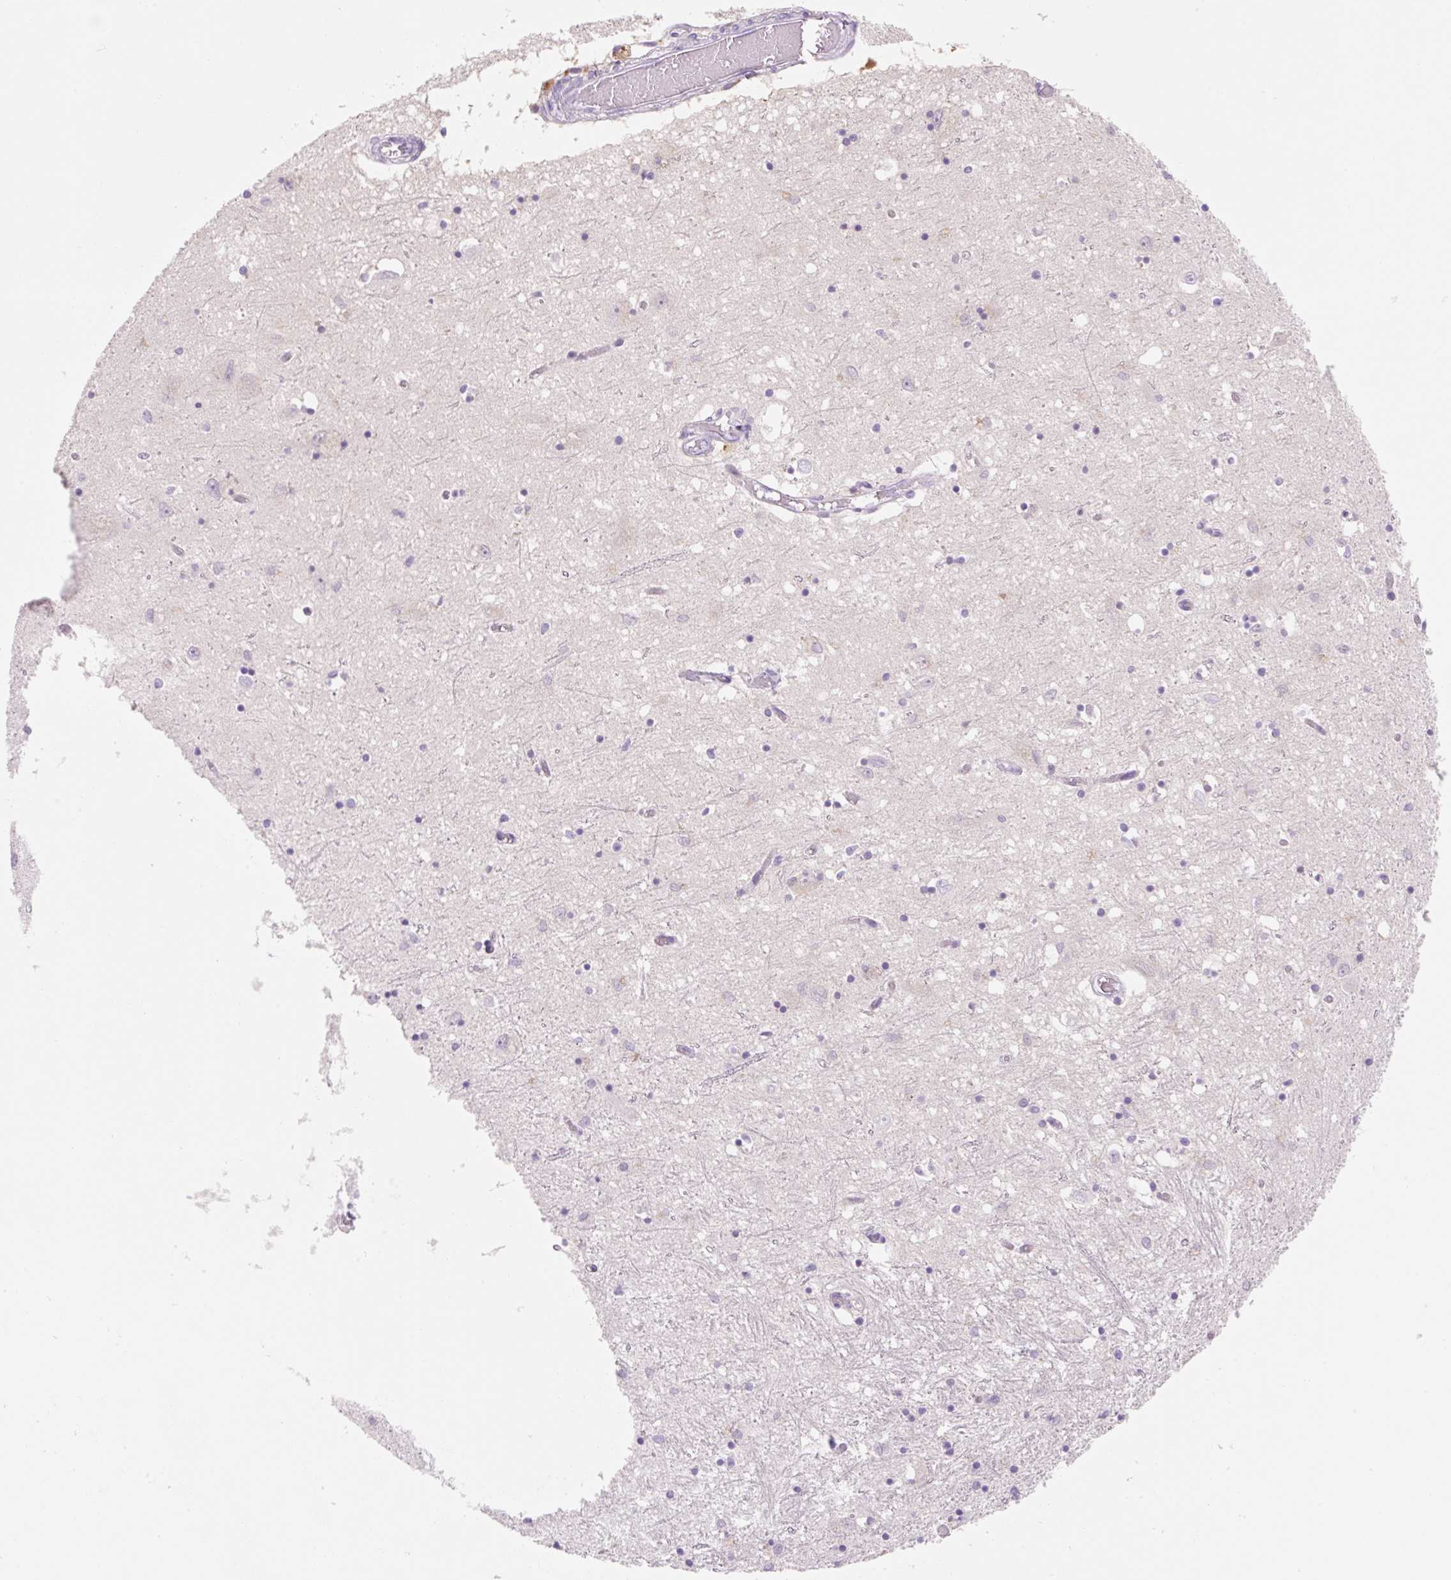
{"staining": {"intensity": "negative", "quantity": "none", "location": "none"}, "tissue": "caudate", "cell_type": "Glial cells", "image_type": "normal", "snomed": [{"axis": "morphology", "description": "Normal tissue, NOS"}, {"axis": "topography", "description": "Lateral ventricle wall"}], "caption": "IHC histopathology image of benign human caudate stained for a protein (brown), which demonstrates no expression in glial cells. Nuclei are stained in blue.", "gene": "FABP5", "patient": {"sex": "male", "age": 70}}